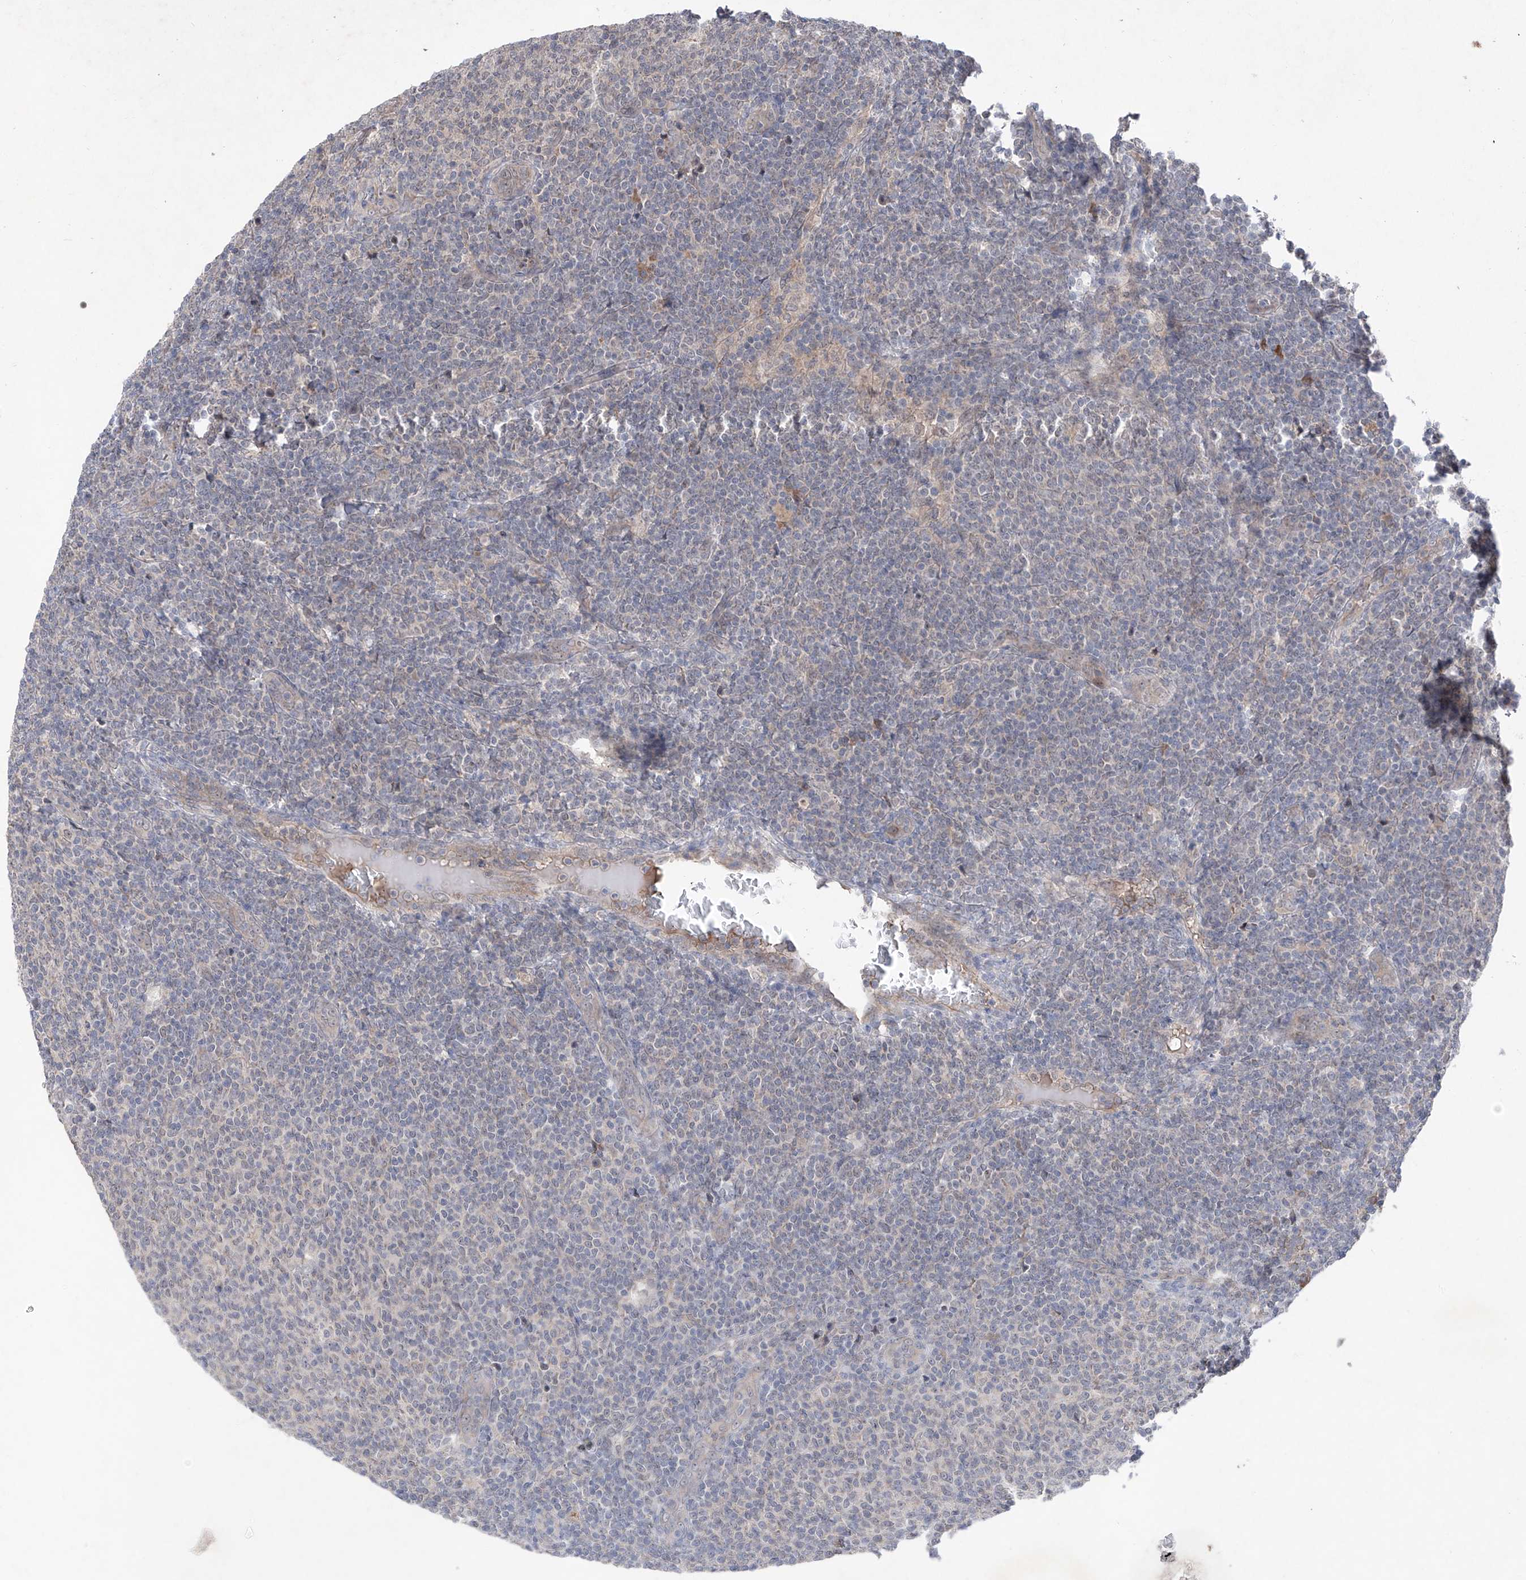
{"staining": {"intensity": "negative", "quantity": "none", "location": "none"}, "tissue": "lymphoma", "cell_type": "Tumor cells", "image_type": "cancer", "snomed": [{"axis": "morphology", "description": "Malignant lymphoma, non-Hodgkin's type, Low grade"}, {"axis": "topography", "description": "Lymph node"}], "caption": "IHC micrograph of neoplastic tissue: lymphoma stained with DAB shows no significant protein staining in tumor cells. (Brightfield microscopy of DAB (3,3'-diaminobenzidine) IHC at high magnification).", "gene": "FAM135A", "patient": {"sex": "male", "age": 66}}